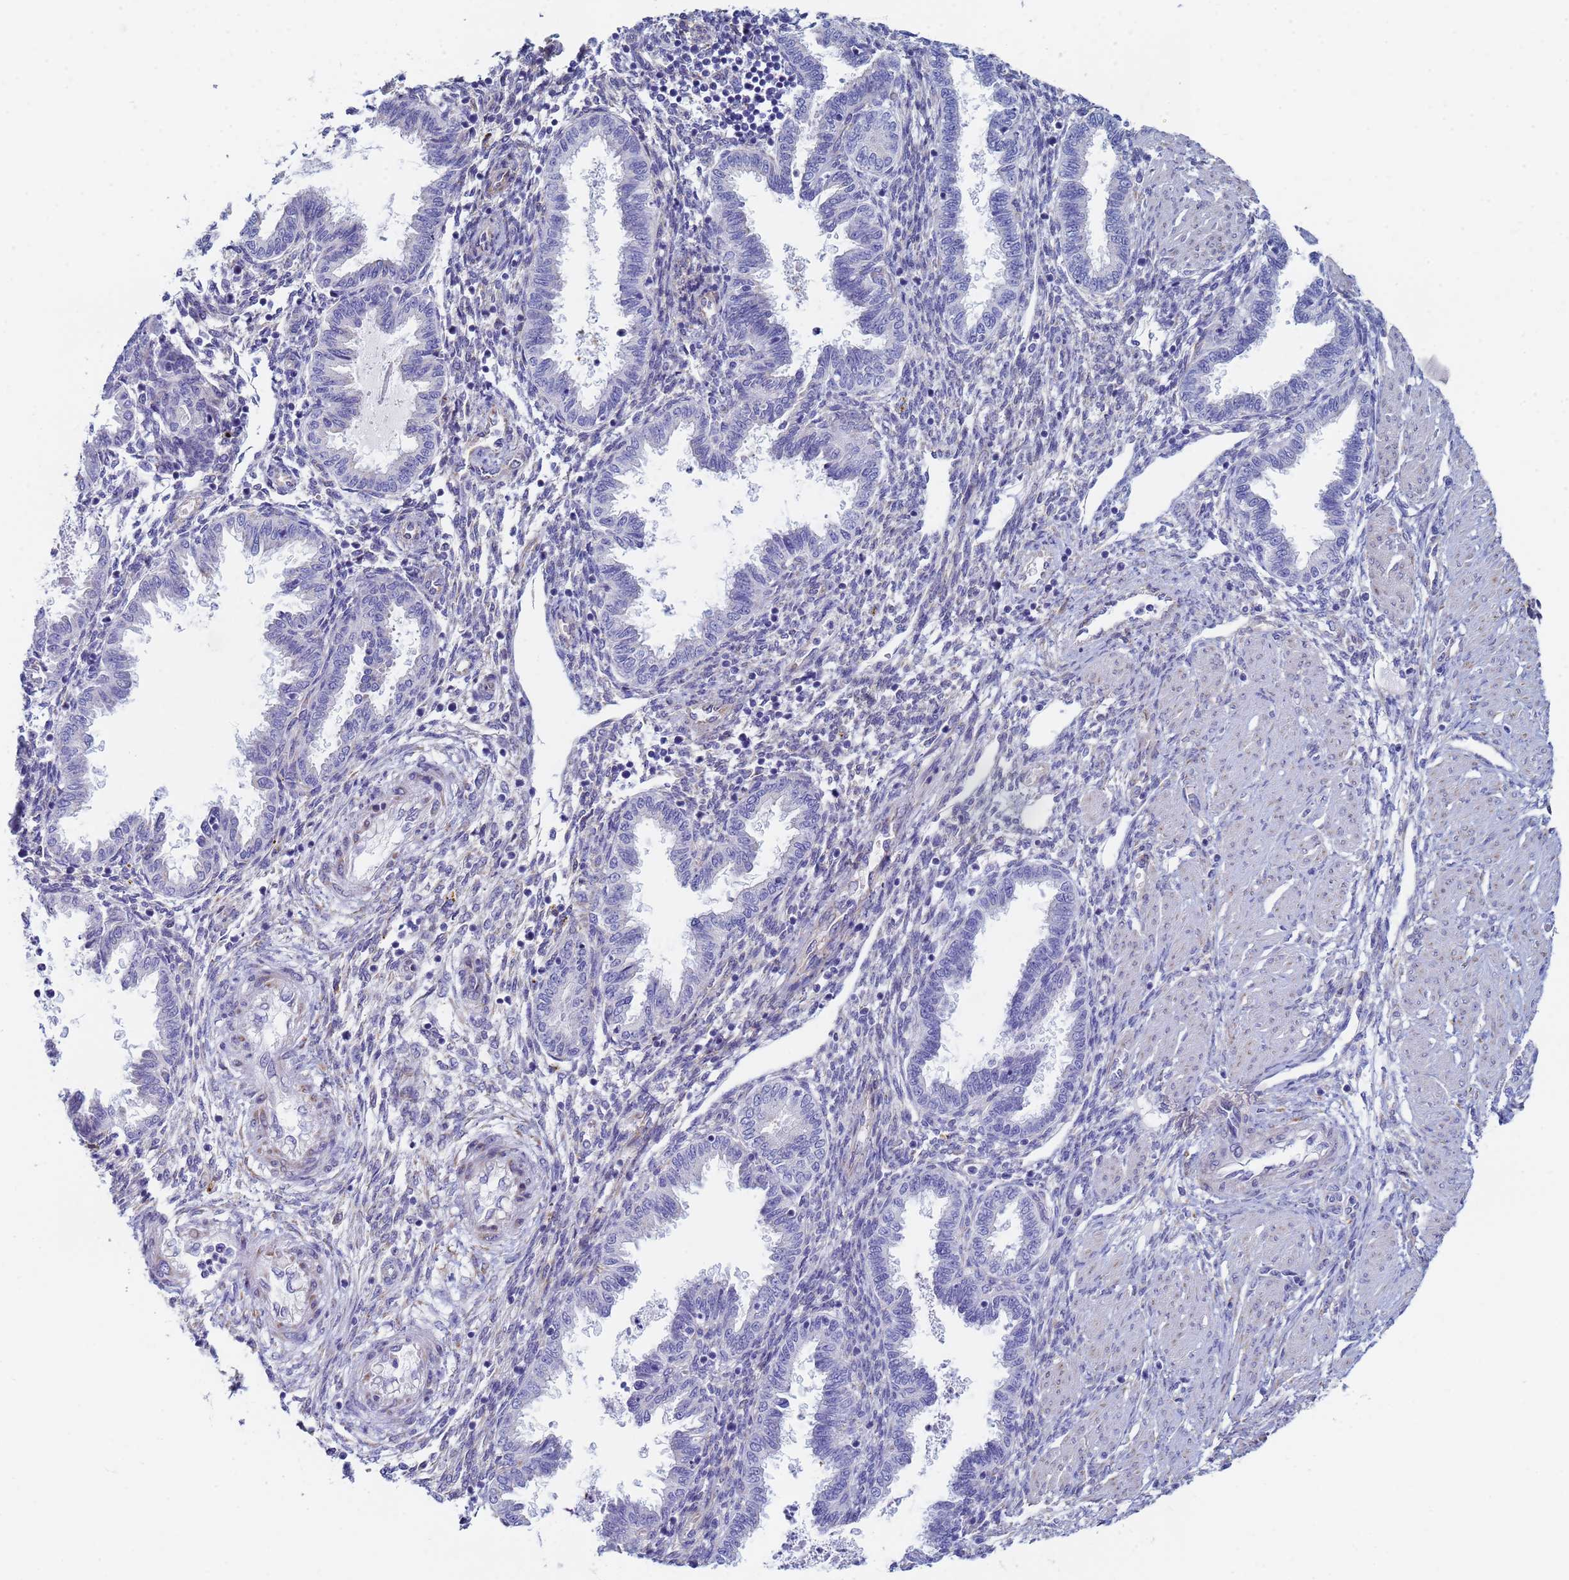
{"staining": {"intensity": "negative", "quantity": "none", "location": "none"}, "tissue": "endometrium", "cell_type": "Cells in endometrial stroma", "image_type": "normal", "snomed": [{"axis": "morphology", "description": "Normal tissue, NOS"}, {"axis": "topography", "description": "Endometrium"}], "caption": "Protein analysis of benign endometrium demonstrates no significant positivity in cells in endometrial stroma. The staining is performed using DAB brown chromogen with nuclei counter-stained in using hematoxylin.", "gene": "GDAP2", "patient": {"sex": "female", "age": 33}}